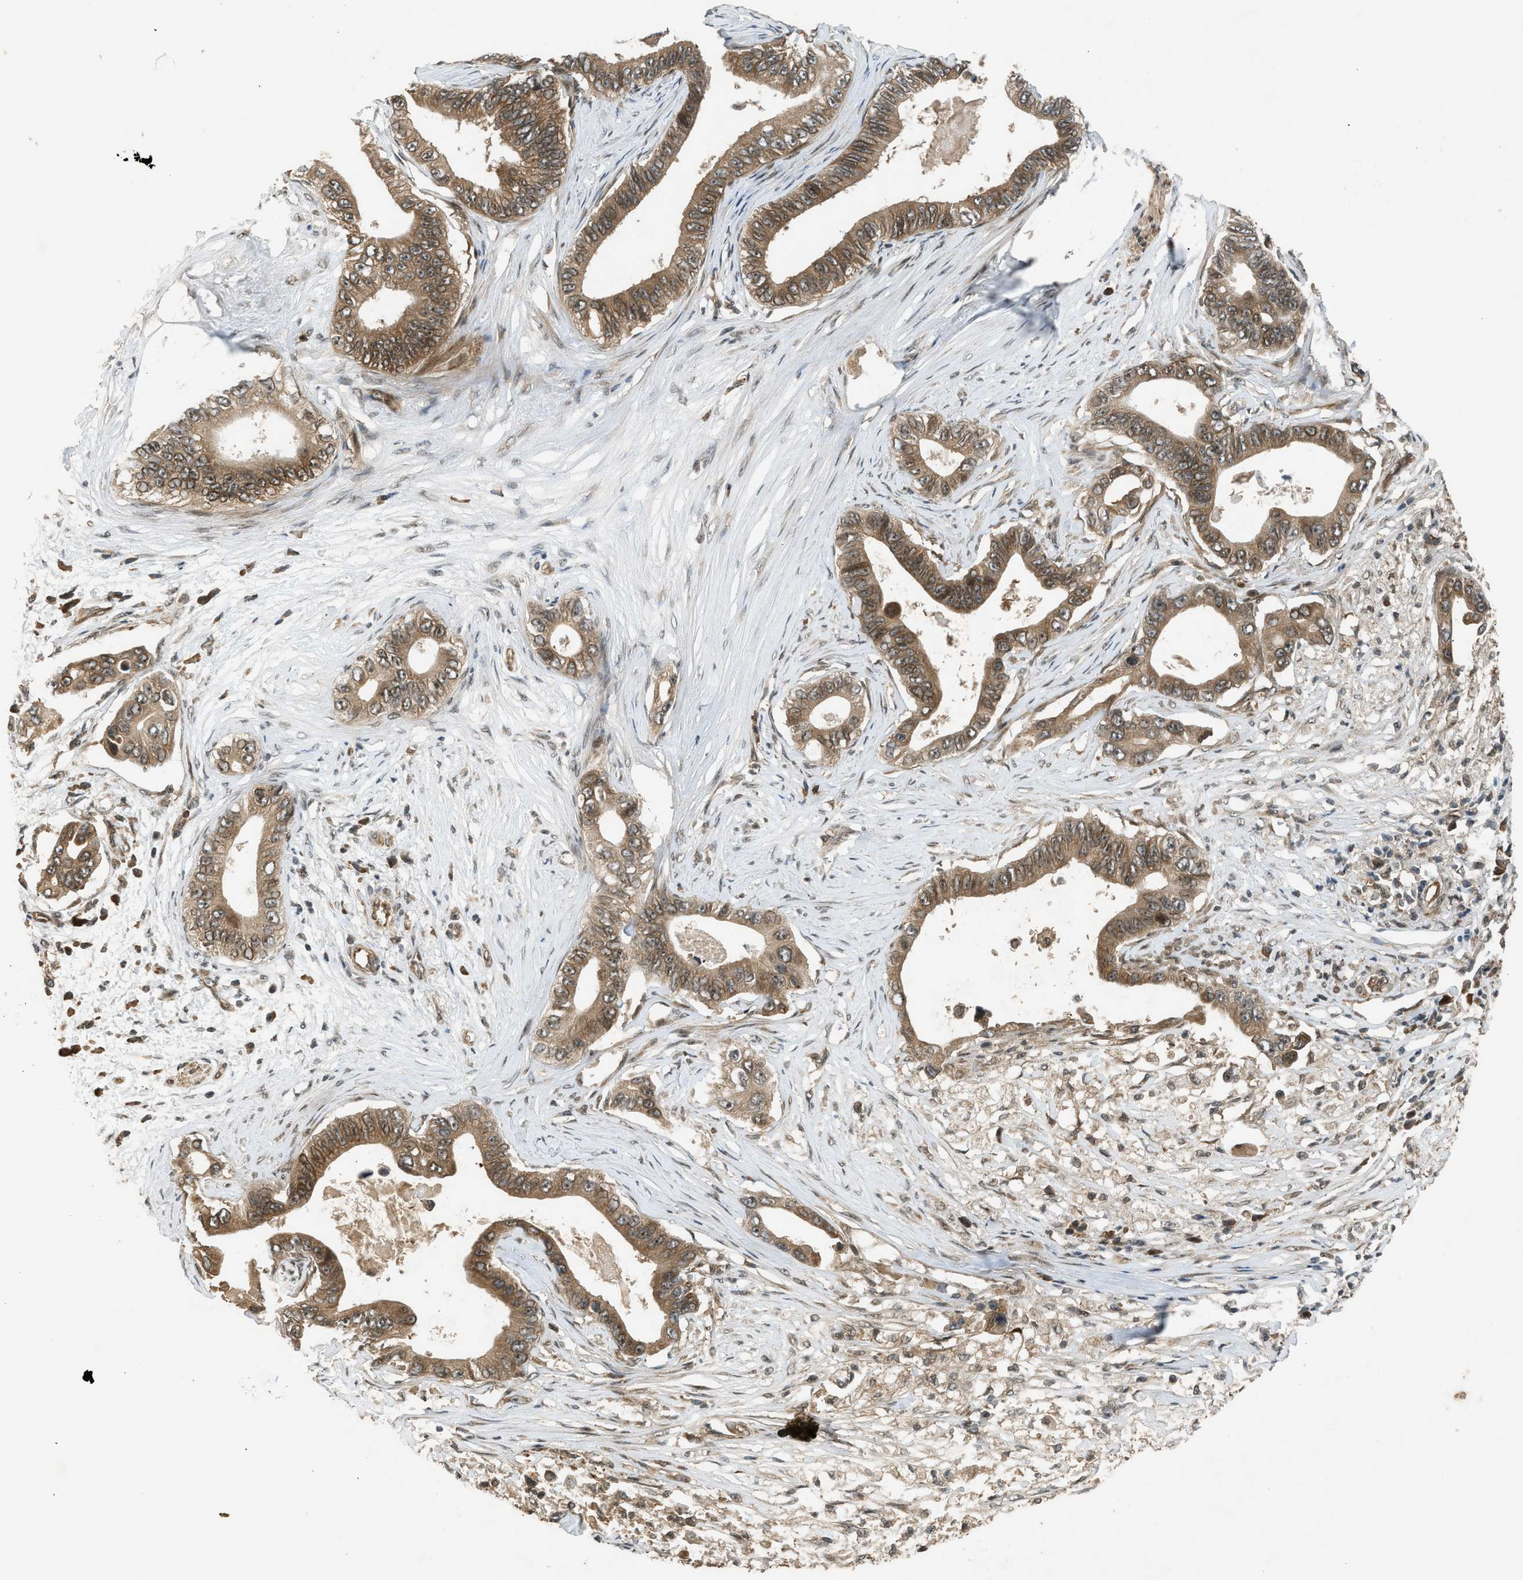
{"staining": {"intensity": "moderate", "quantity": ">75%", "location": "cytoplasmic/membranous"}, "tissue": "pancreatic cancer", "cell_type": "Tumor cells", "image_type": "cancer", "snomed": [{"axis": "morphology", "description": "Adenocarcinoma, NOS"}, {"axis": "topography", "description": "Pancreas"}], "caption": "Immunohistochemical staining of pancreatic cancer reveals medium levels of moderate cytoplasmic/membranous positivity in about >75% of tumor cells.", "gene": "TXNL1", "patient": {"sex": "male", "age": 77}}